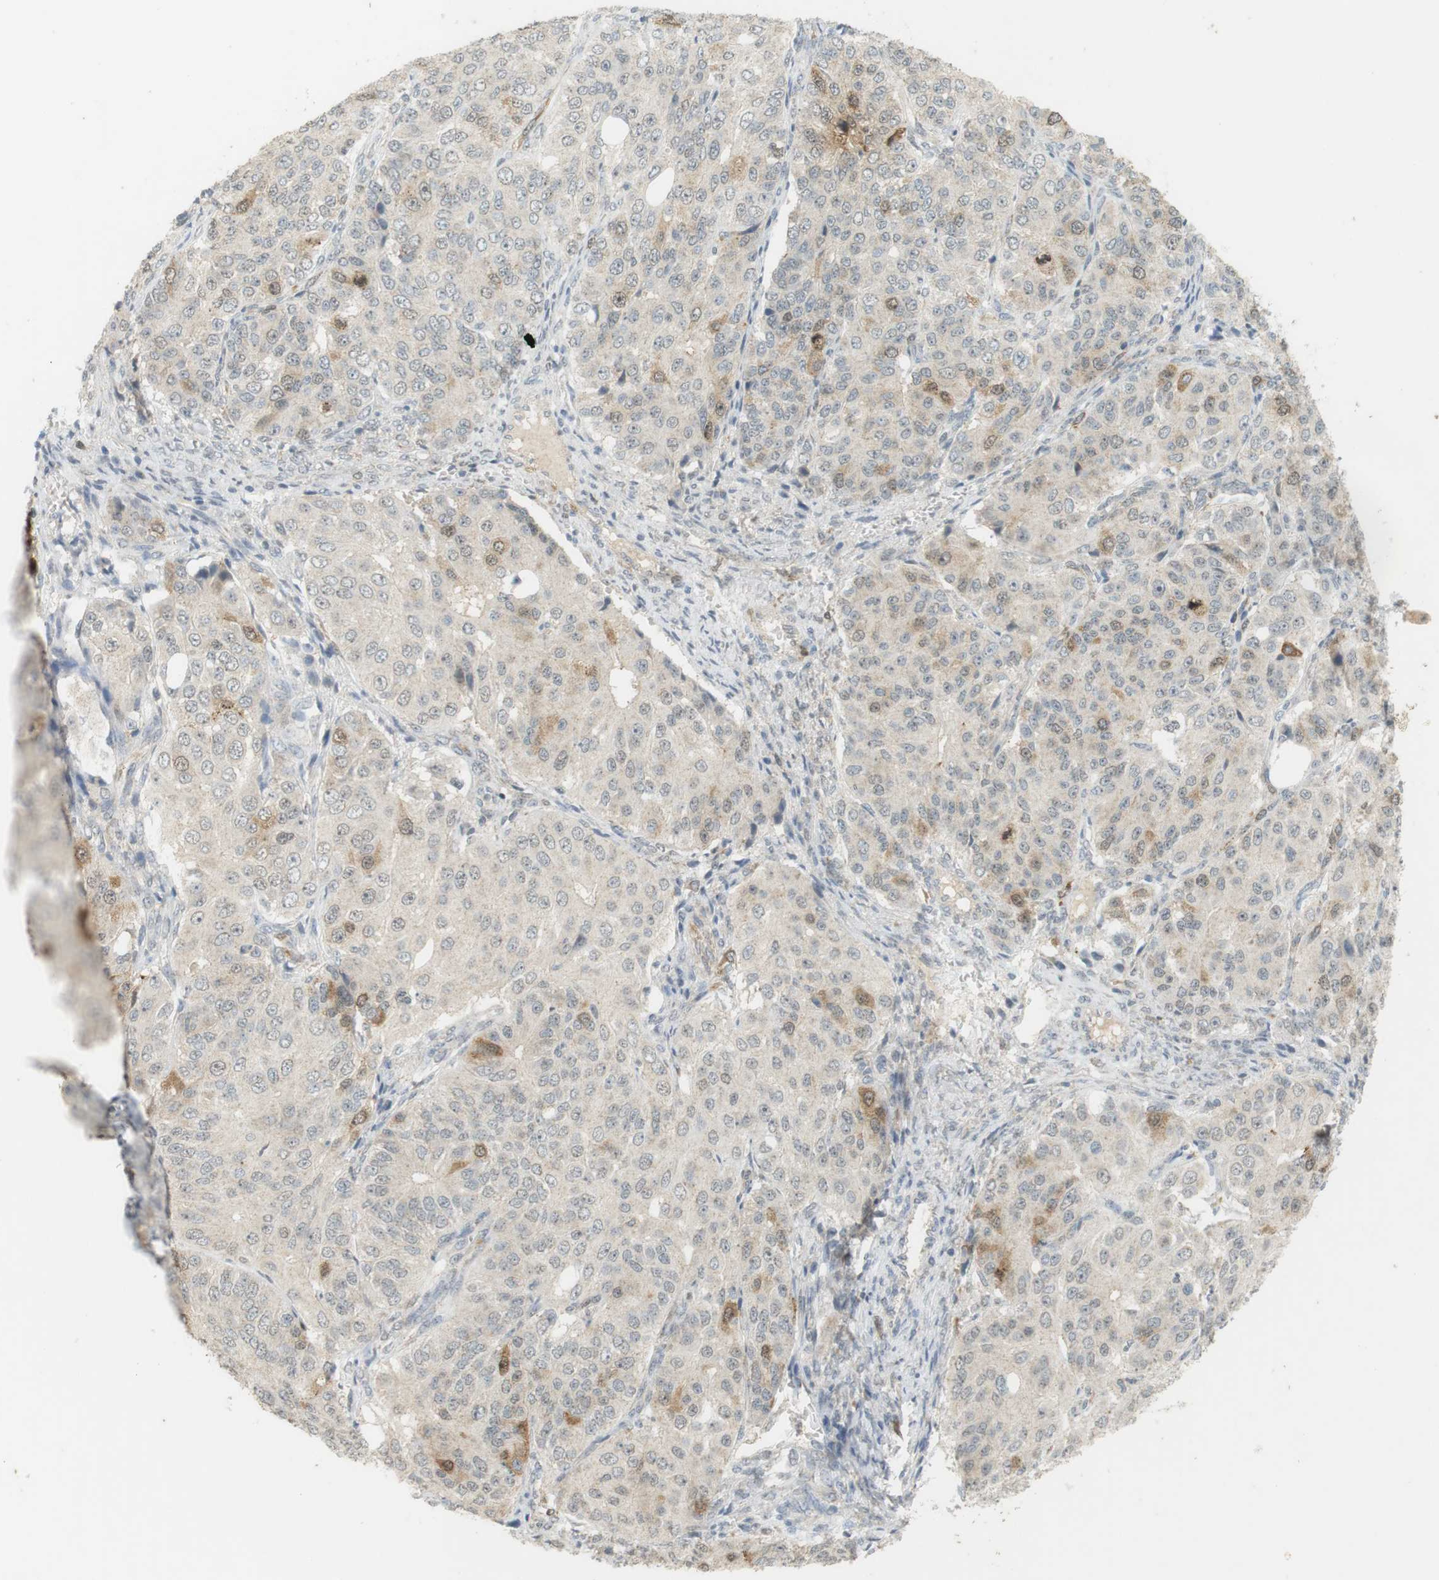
{"staining": {"intensity": "moderate", "quantity": "<25%", "location": "cytoplasmic/membranous"}, "tissue": "ovarian cancer", "cell_type": "Tumor cells", "image_type": "cancer", "snomed": [{"axis": "morphology", "description": "Carcinoma, endometroid"}, {"axis": "topography", "description": "Ovary"}], "caption": "The micrograph shows a brown stain indicating the presence of a protein in the cytoplasmic/membranous of tumor cells in endometroid carcinoma (ovarian). The staining is performed using DAB brown chromogen to label protein expression. The nuclei are counter-stained blue using hematoxylin.", "gene": "TTK", "patient": {"sex": "female", "age": 51}}